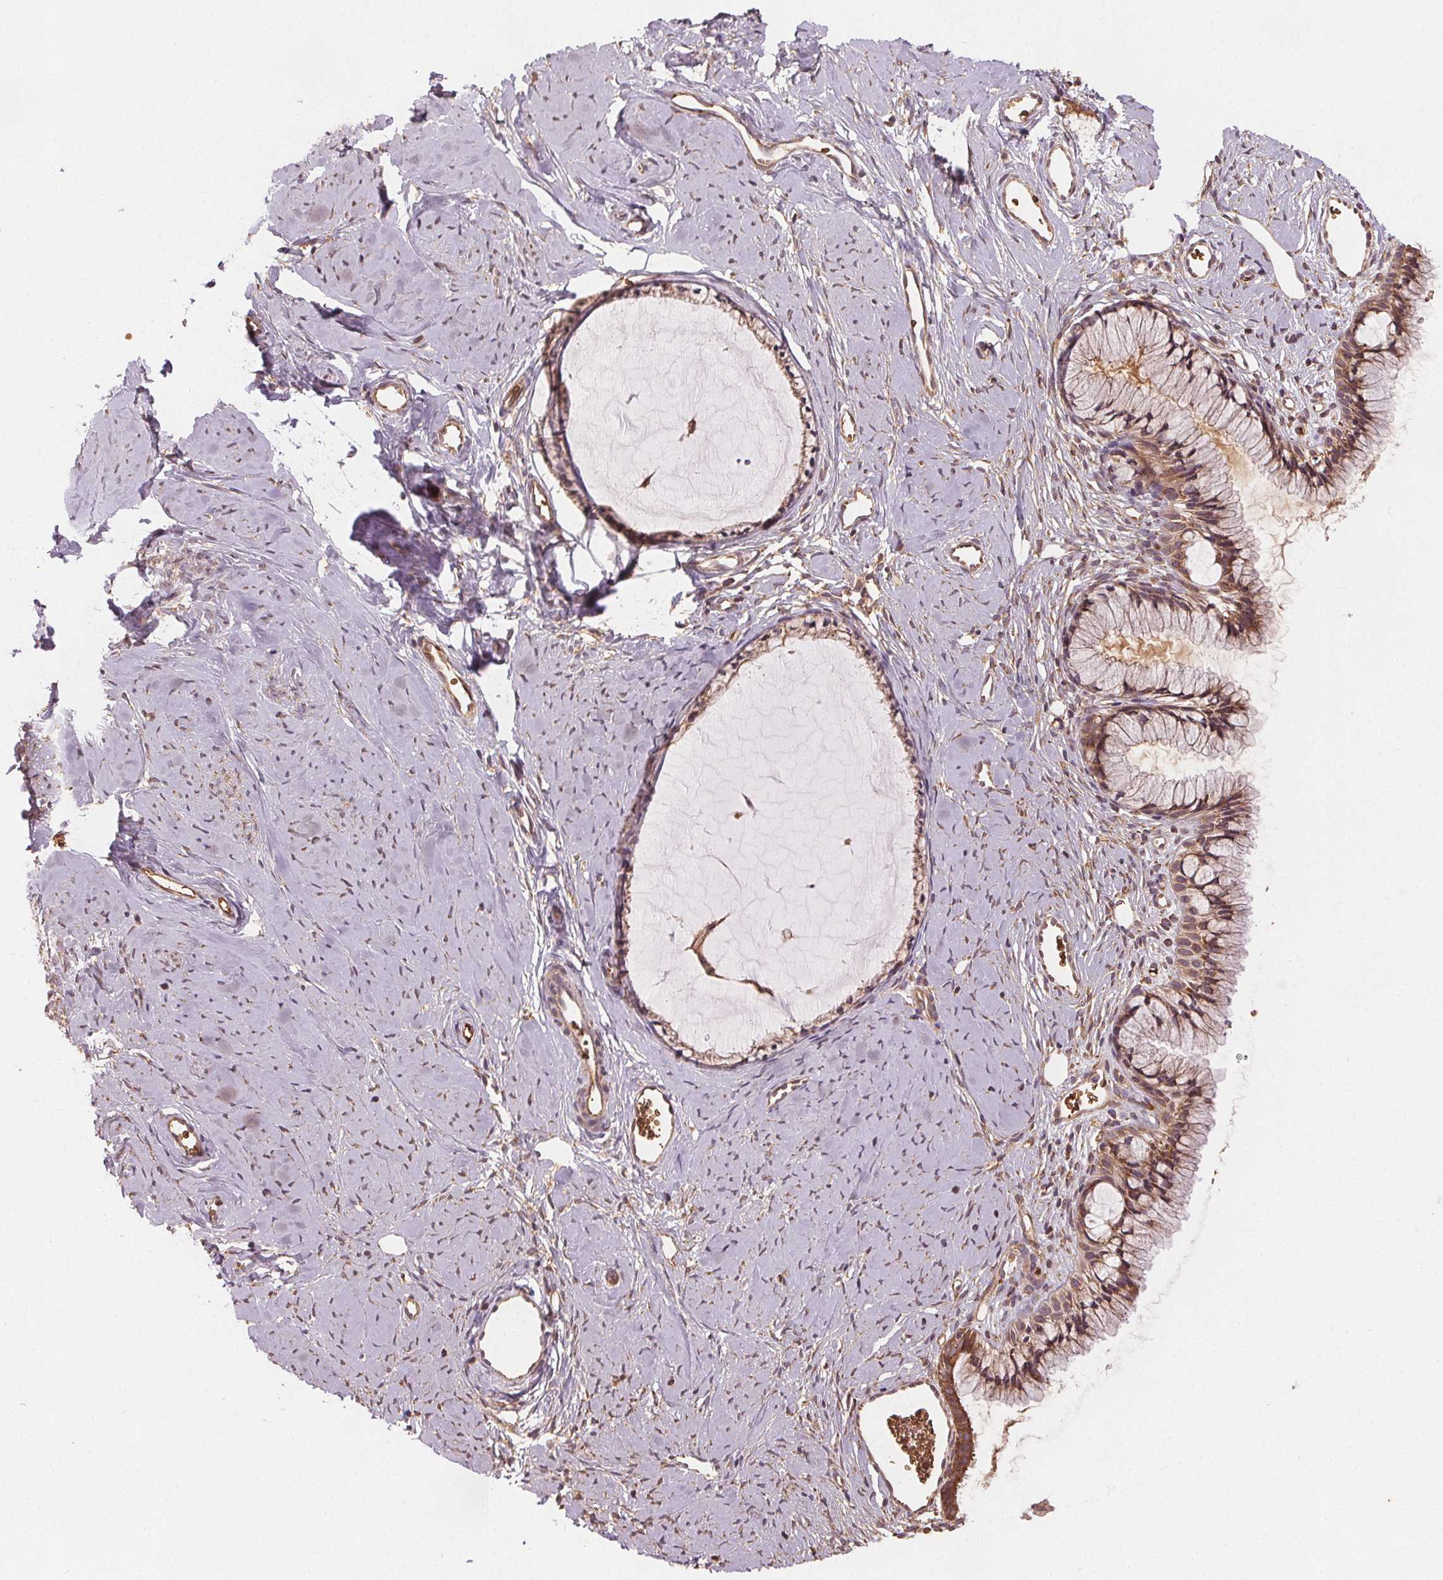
{"staining": {"intensity": "weak", "quantity": "25%-75%", "location": "cytoplasmic/membranous"}, "tissue": "cervix", "cell_type": "Glandular cells", "image_type": "normal", "snomed": [{"axis": "morphology", "description": "Normal tissue, NOS"}, {"axis": "topography", "description": "Cervix"}], "caption": "The histopathology image exhibits immunohistochemical staining of benign cervix. There is weak cytoplasmic/membranous positivity is present in approximately 25%-75% of glandular cells.", "gene": "EIF3D", "patient": {"sex": "female", "age": 40}}